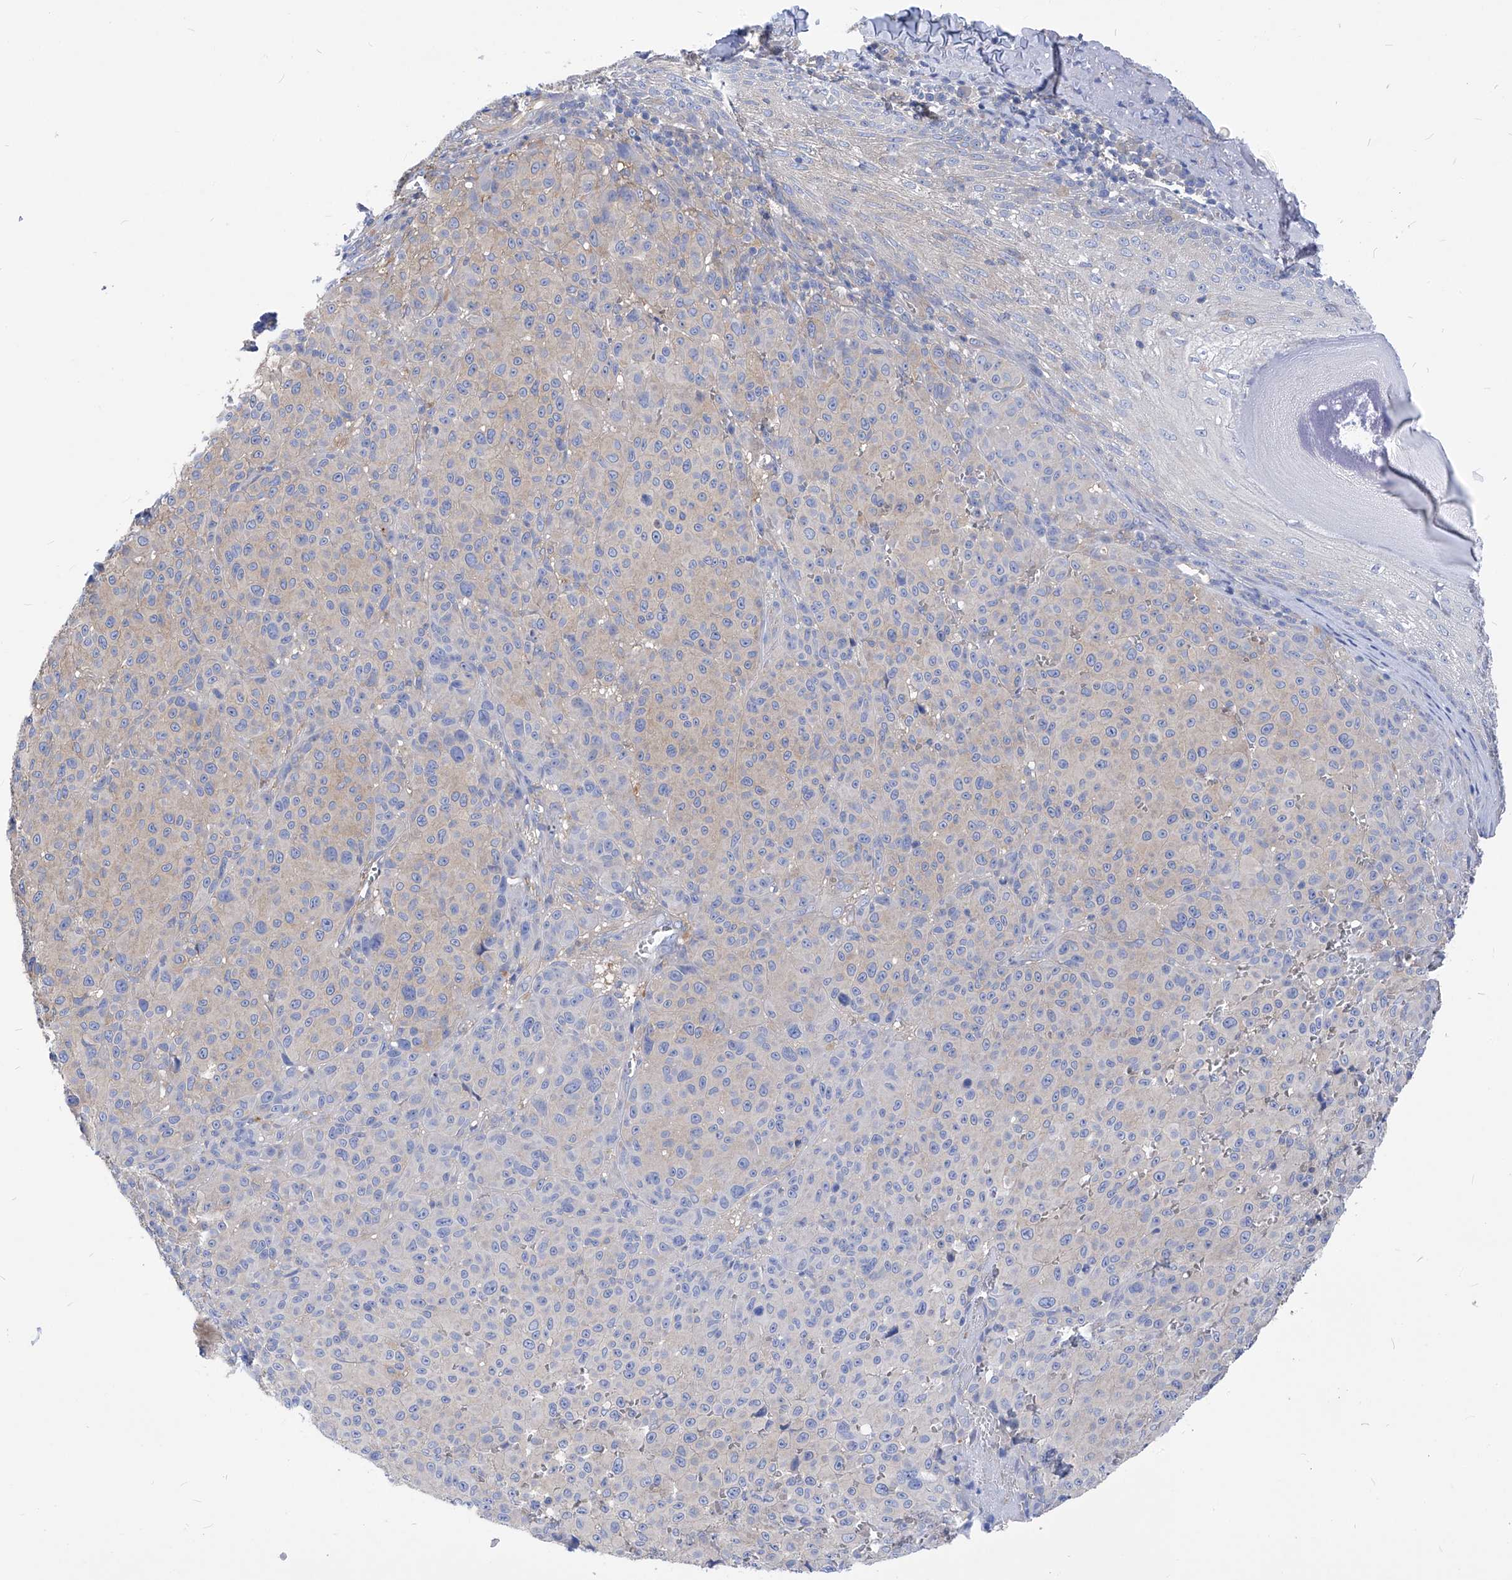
{"staining": {"intensity": "weak", "quantity": "<25%", "location": "cytoplasmic/membranous"}, "tissue": "melanoma", "cell_type": "Tumor cells", "image_type": "cancer", "snomed": [{"axis": "morphology", "description": "Malignant melanoma, NOS"}, {"axis": "topography", "description": "Skin"}], "caption": "Melanoma was stained to show a protein in brown. There is no significant positivity in tumor cells. (Stains: DAB immunohistochemistry with hematoxylin counter stain, Microscopy: brightfield microscopy at high magnification).", "gene": "XPNPEP1", "patient": {"sex": "male", "age": 73}}